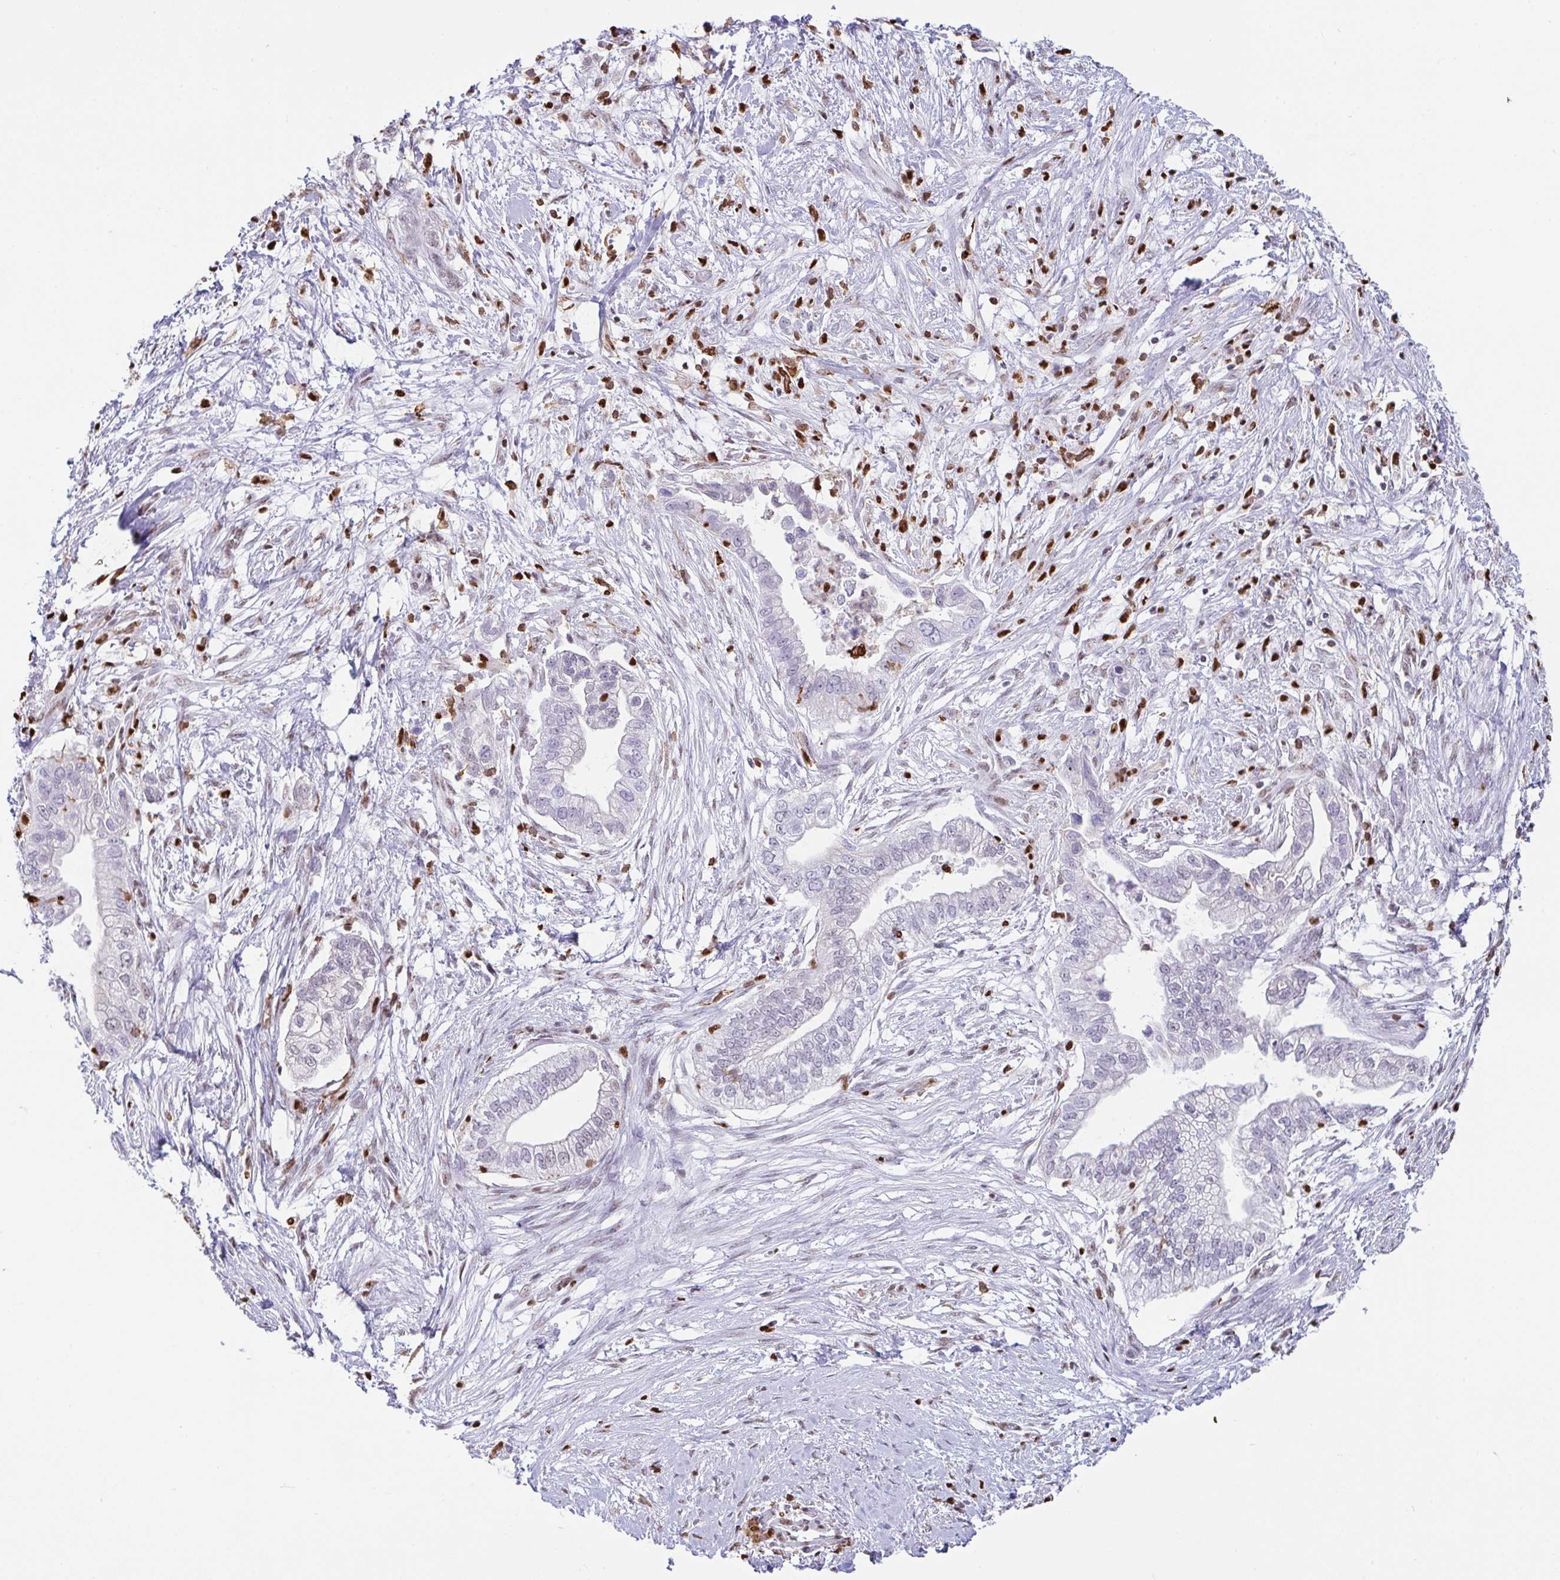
{"staining": {"intensity": "weak", "quantity": "<25%", "location": "nuclear"}, "tissue": "pancreatic cancer", "cell_type": "Tumor cells", "image_type": "cancer", "snomed": [{"axis": "morphology", "description": "Adenocarcinoma, NOS"}, {"axis": "topography", "description": "Pancreas"}], "caption": "Protein analysis of pancreatic adenocarcinoma reveals no significant positivity in tumor cells.", "gene": "BTBD10", "patient": {"sex": "male", "age": 70}}